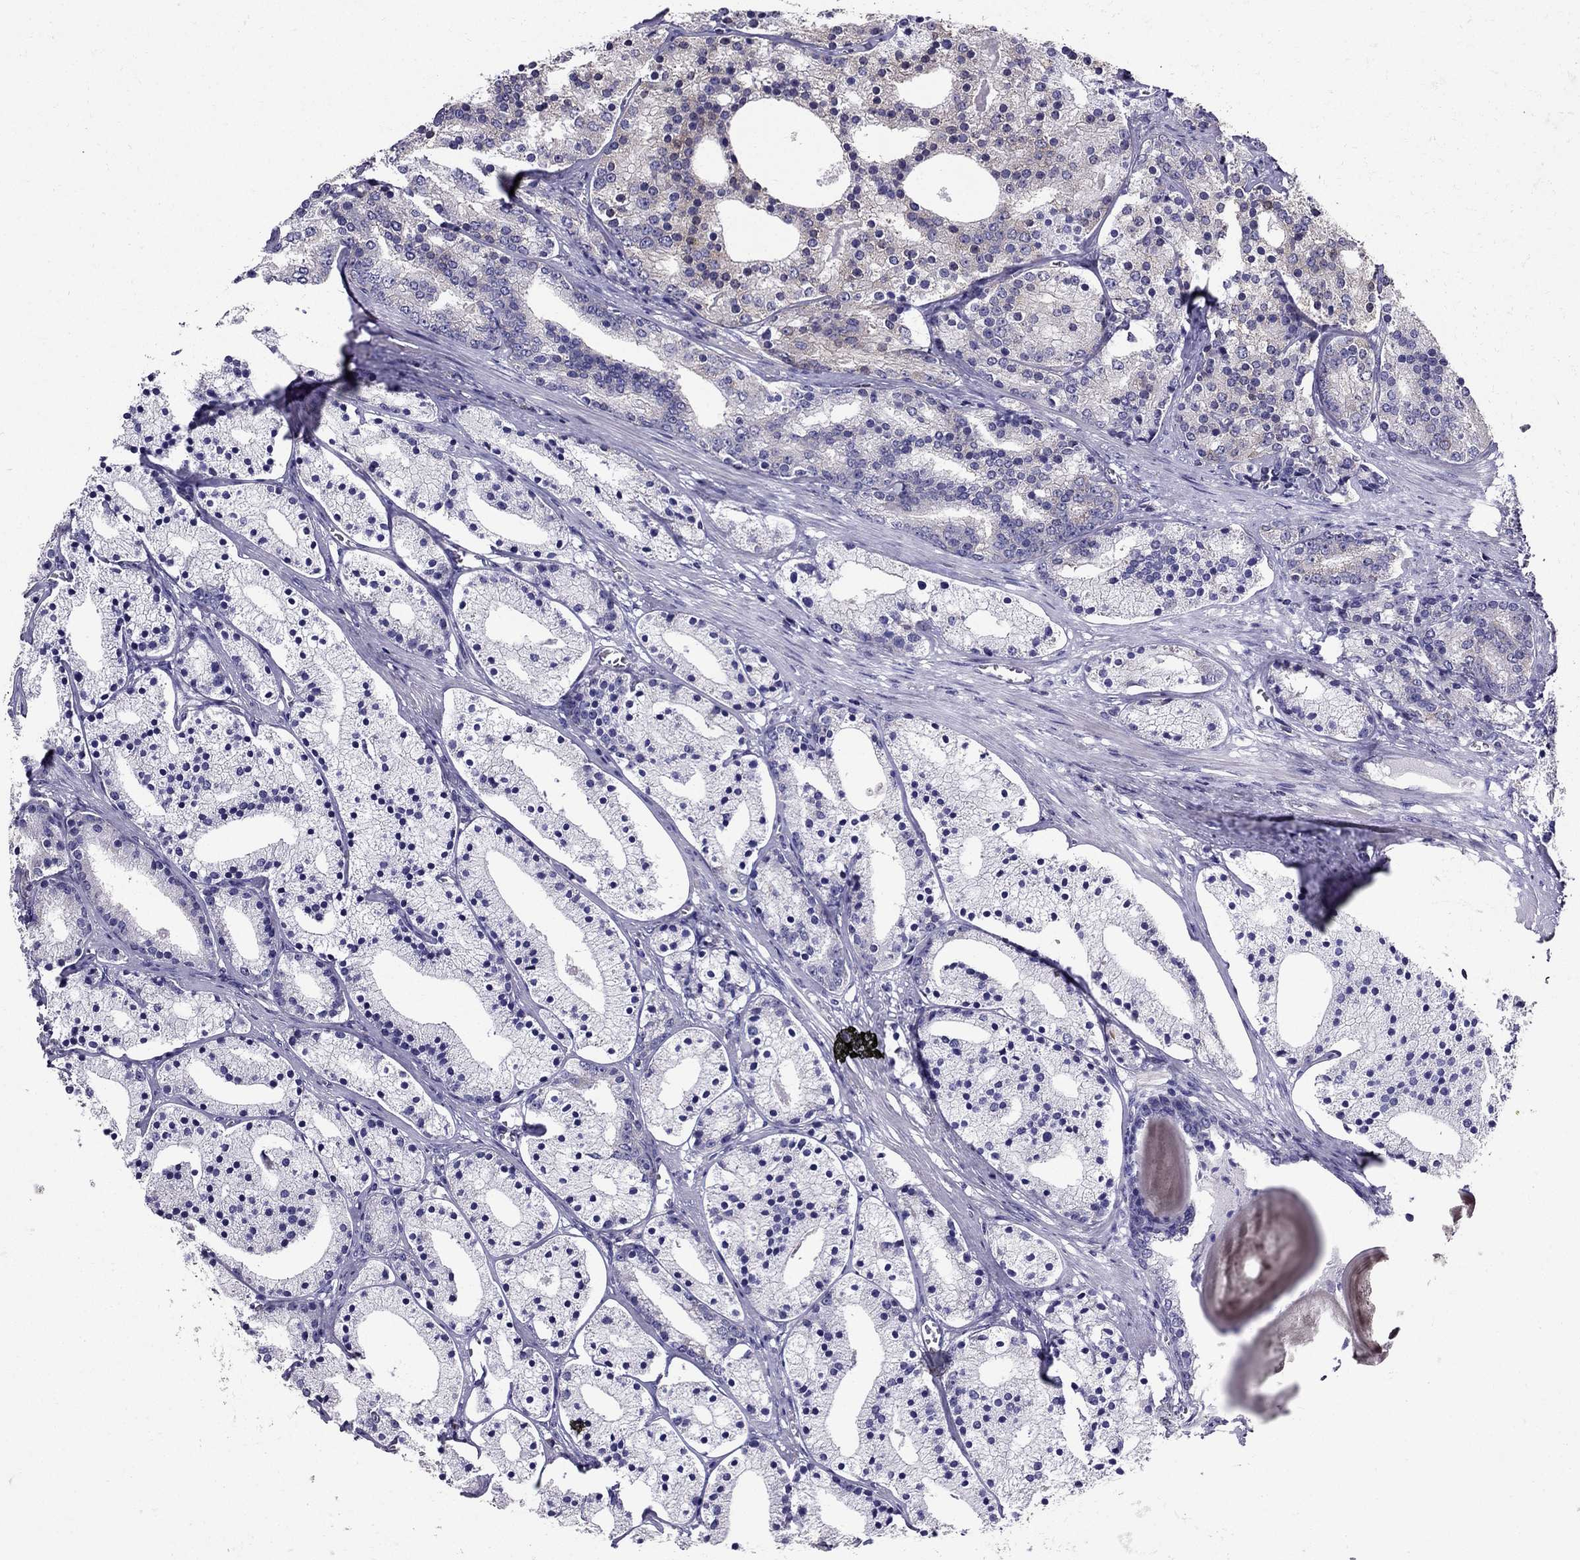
{"staining": {"intensity": "negative", "quantity": "none", "location": "none"}, "tissue": "prostate cancer", "cell_type": "Tumor cells", "image_type": "cancer", "snomed": [{"axis": "morphology", "description": "Adenocarcinoma, NOS"}, {"axis": "topography", "description": "Prostate"}], "caption": "Tumor cells are negative for protein expression in human prostate cancer (adenocarcinoma).", "gene": "AAK1", "patient": {"sex": "male", "age": 69}}